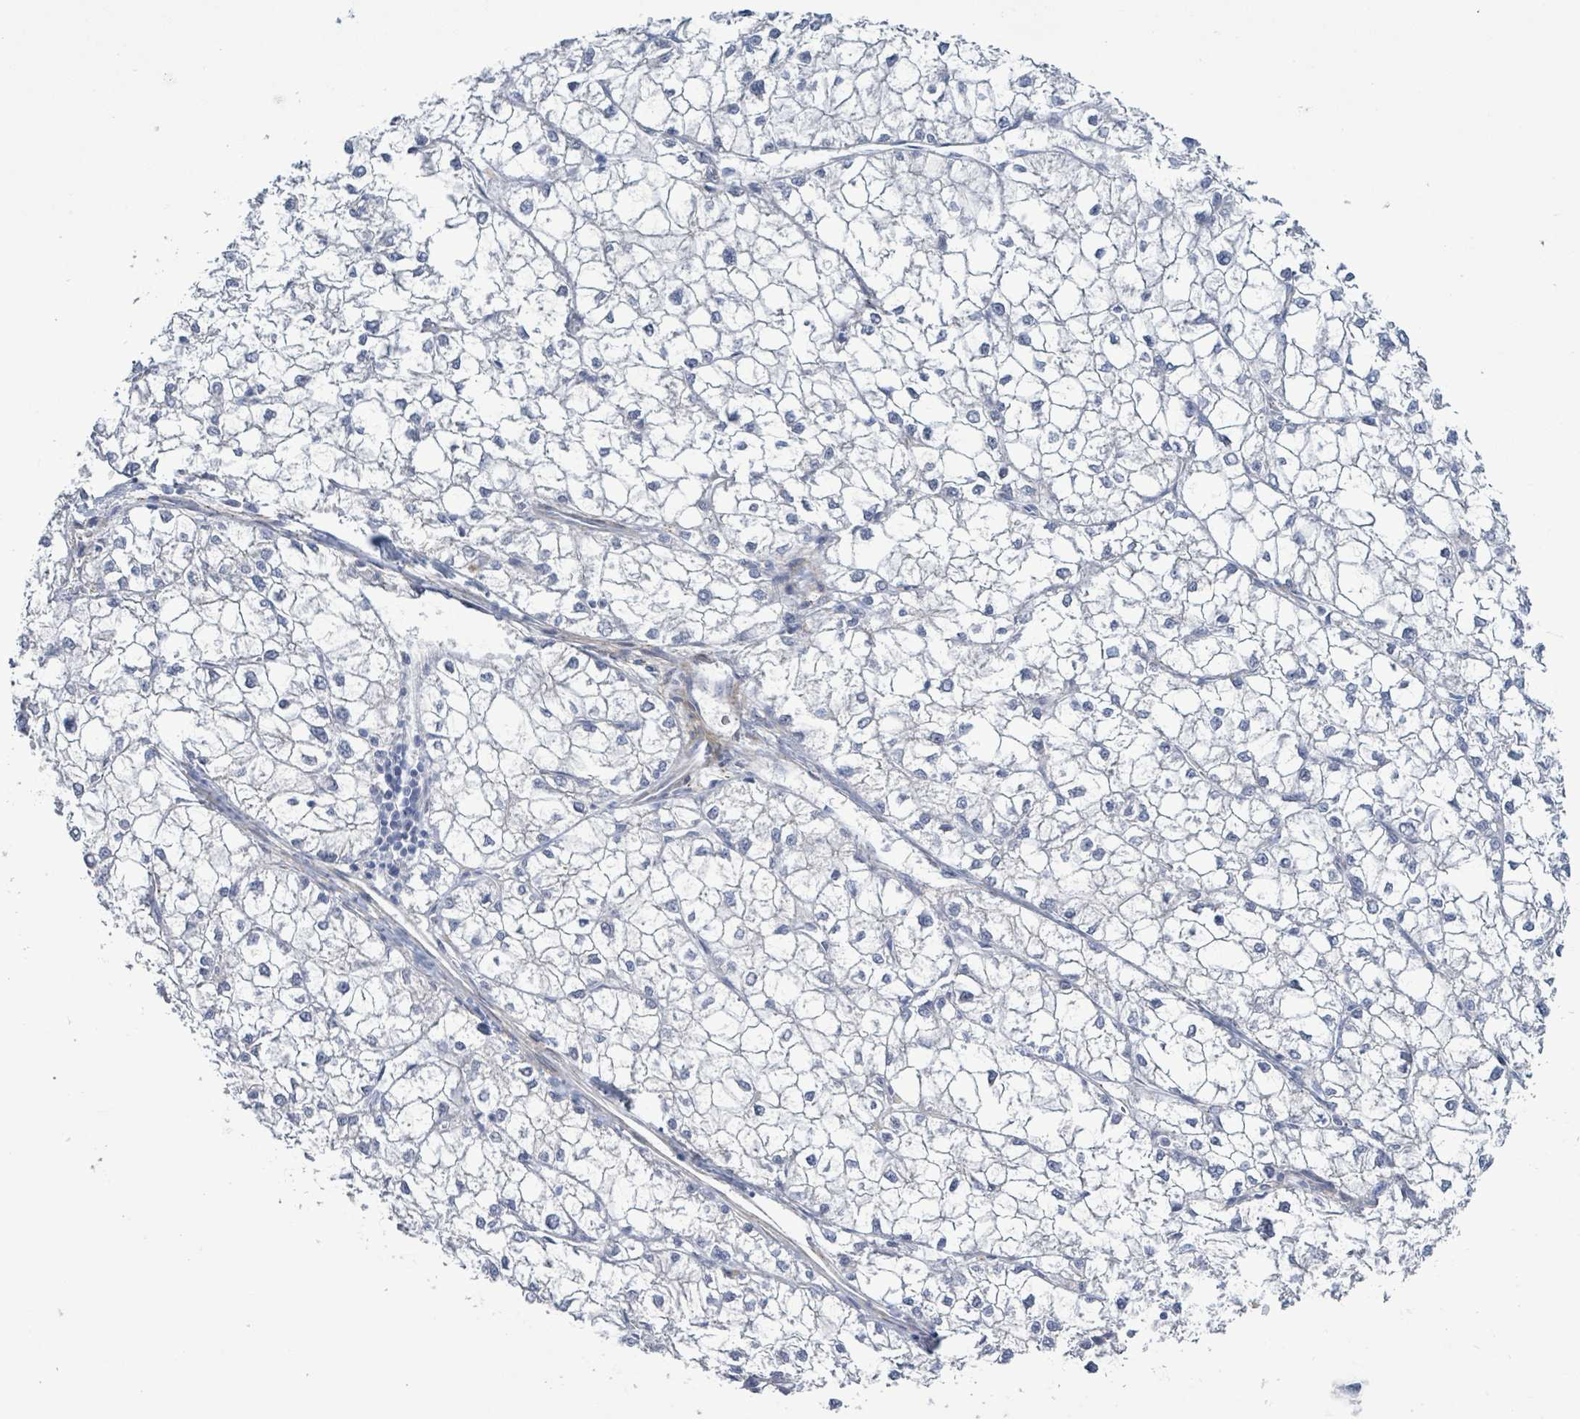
{"staining": {"intensity": "negative", "quantity": "none", "location": "none"}, "tissue": "liver cancer", "cell_type": "Tumor cells", "image_type": "cancer", "snomed": [{"axis": "morphology", "description": "Carcinoma, Hepatocellular, NOS"}, {"axis": "topography", "description": "Liver"}], "caption": "Immunohistochemistry micrograph of neoplastic tissue: liver cancer (hepatocellular carcinoma) stained with DAB (3,3'-diaminobenzidine) reveals no significant protein positivity in tumor cells.", "gene": "DMRTC1B", "patient": {"sex": "female", "age": 43}}